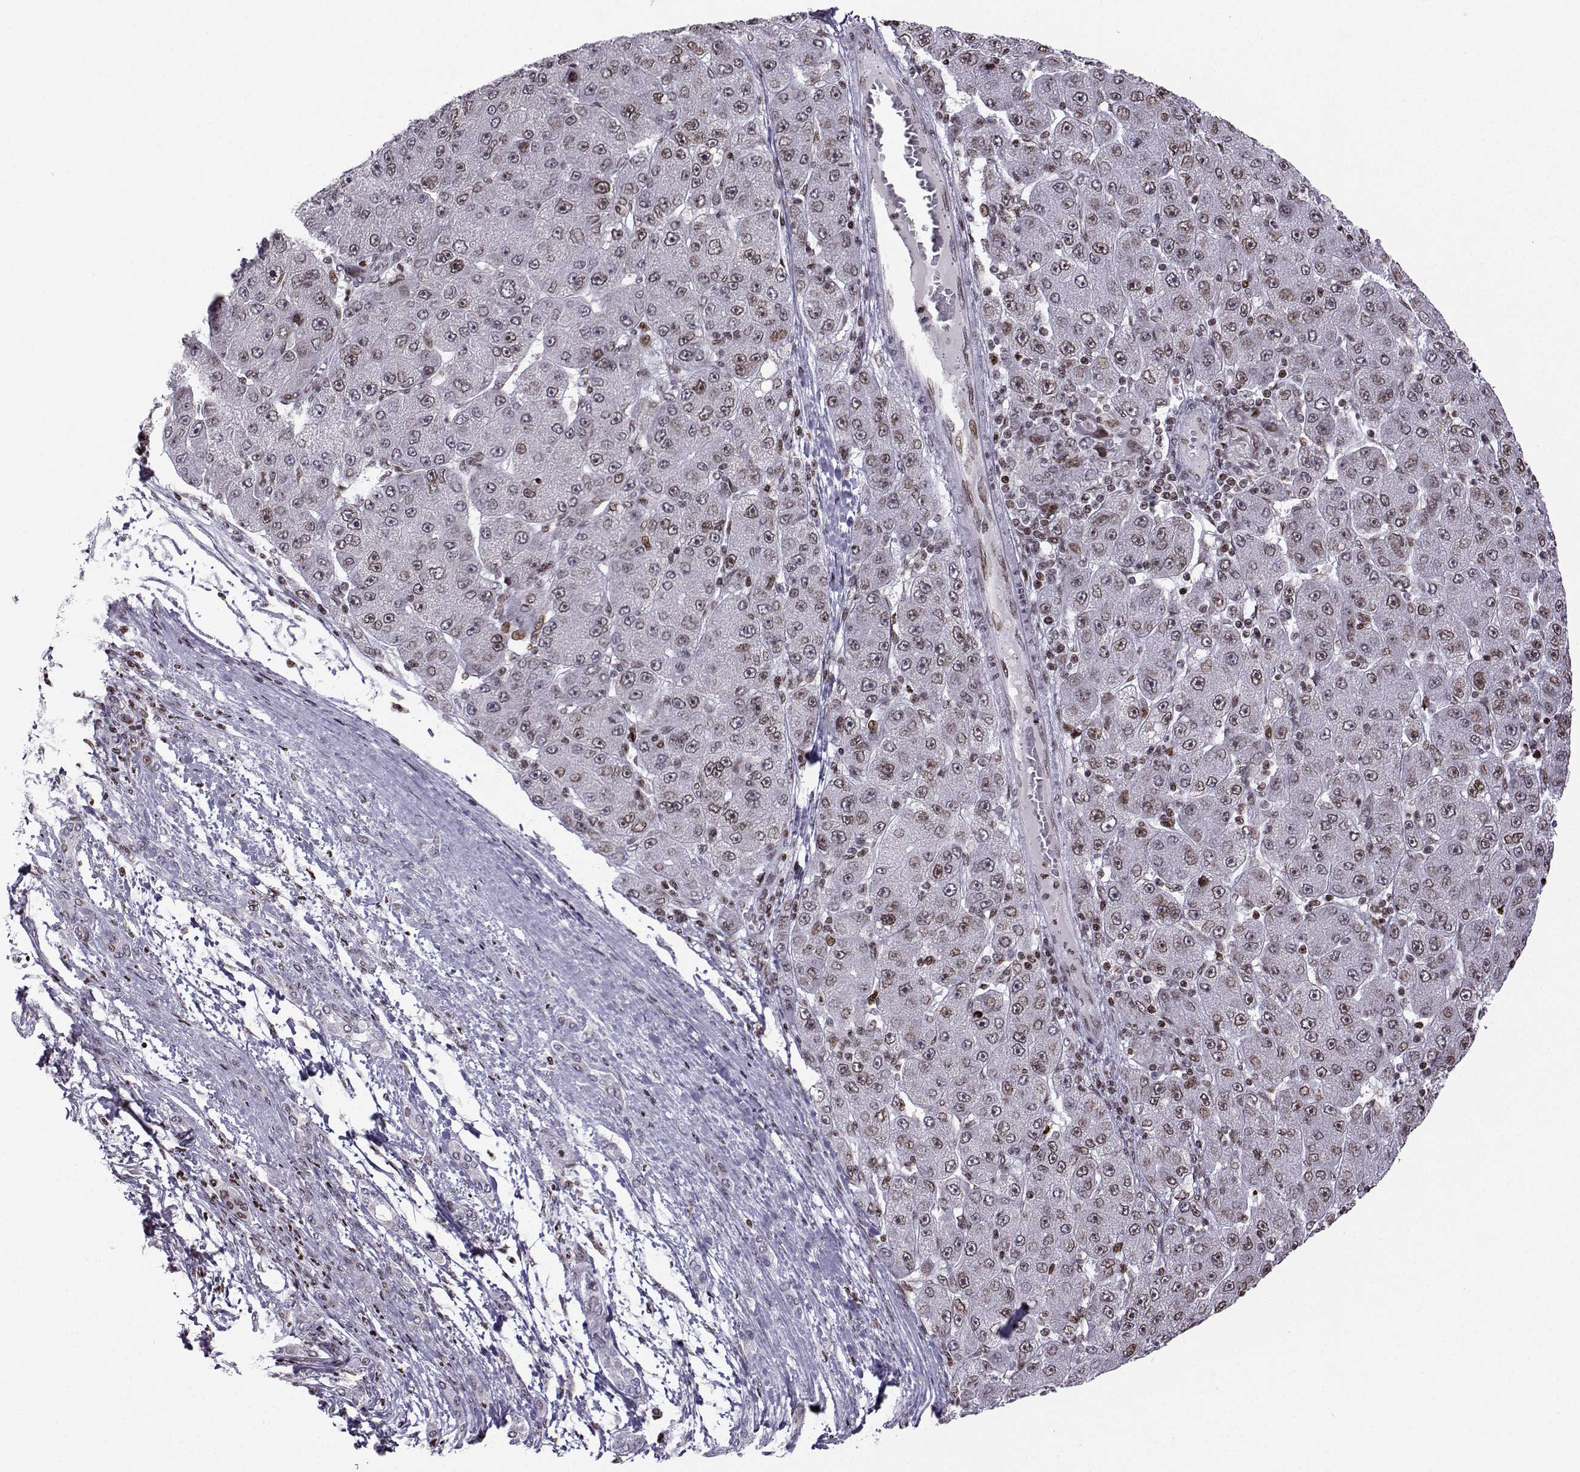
{"staining": {"intensity": "moderate", "quantity": "<25%", "location": "nuclear"}, "tissue": "liver cancer", "cell_type": "Tumor cells", "image_type": "cancer", "snomed": [{"axis": "morphology", "description": "Carcinoma, Hepatocellular, NOS"}, {"axis": "topography", "description": "Liver"}], "caption": "Liver cancer (hepatocellular carcinoma) stained with DAB IHC shows low levels of moderate nuclear staining in about <25% of tumor cells. (DAB IHC with brightfield microscopy, high magnification).", "gene": "ZNF19", "patient": {"sex": "male", "age": 67}}